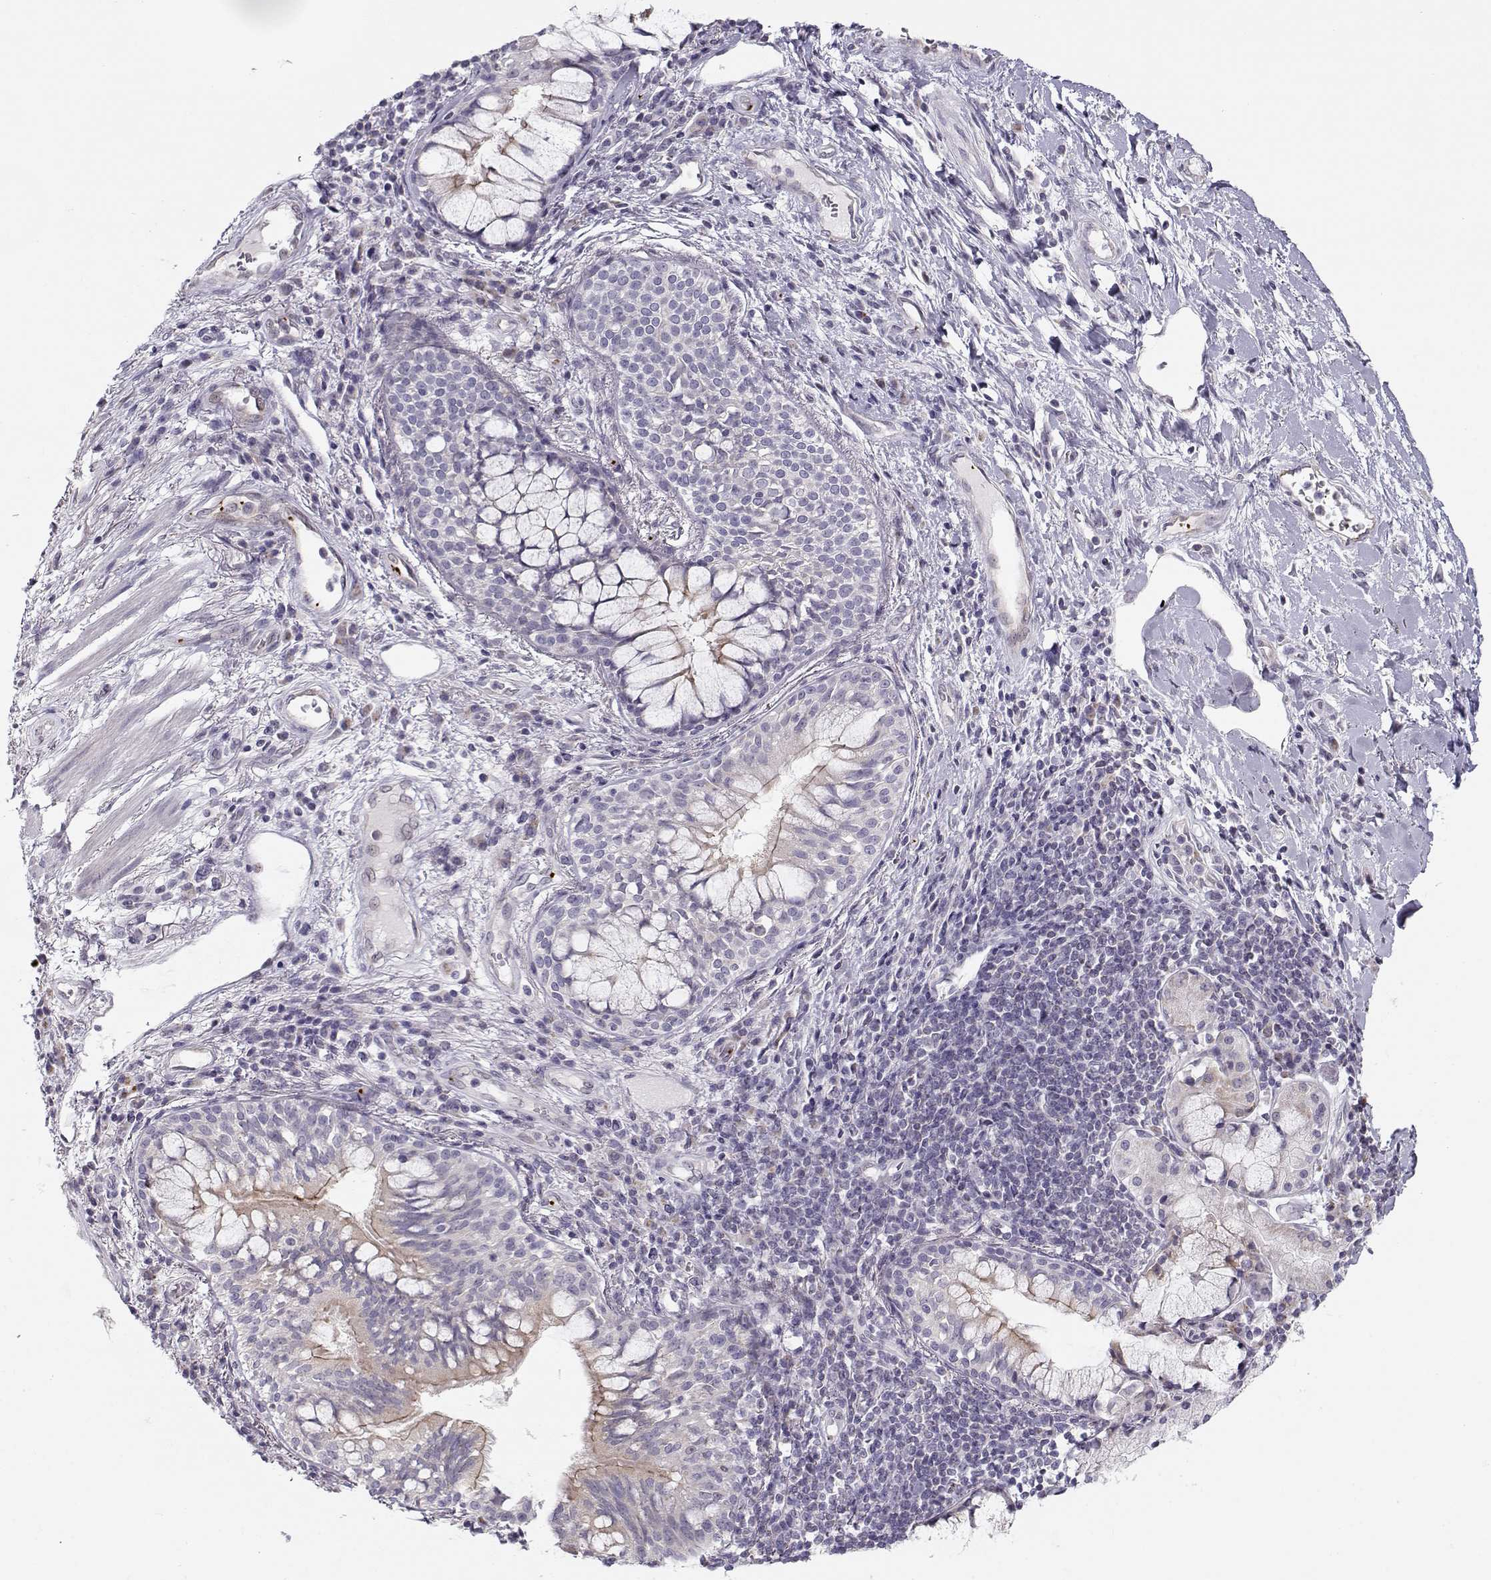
{"staining": {"intensity": "negative", "quantity": "none", "location": "none"}, "tissue": "lung cancer", "cell_type": "Tumor cells", "image_type": "cancer", "snomed": [{"axis": "morphology", "description": "Normal tissue, NOS"}, {"axis": "morphology", "description": "Squamous cell carcinoma, NOS"}, {"axis": "topography", "description": "Bronchus"}, {"axis": "topography", "description": "Lung"}], "caption": "High magnification brightfield microscopy of lung squamous cell carcinoma stained with DAB (3,3'-diaminobenzidine) (brown) and counterstained with hematoxylin (blue): tumor cells show no significant staining.", "gene": "KLF17", "patient": {"sex": "male", "age": 64}}